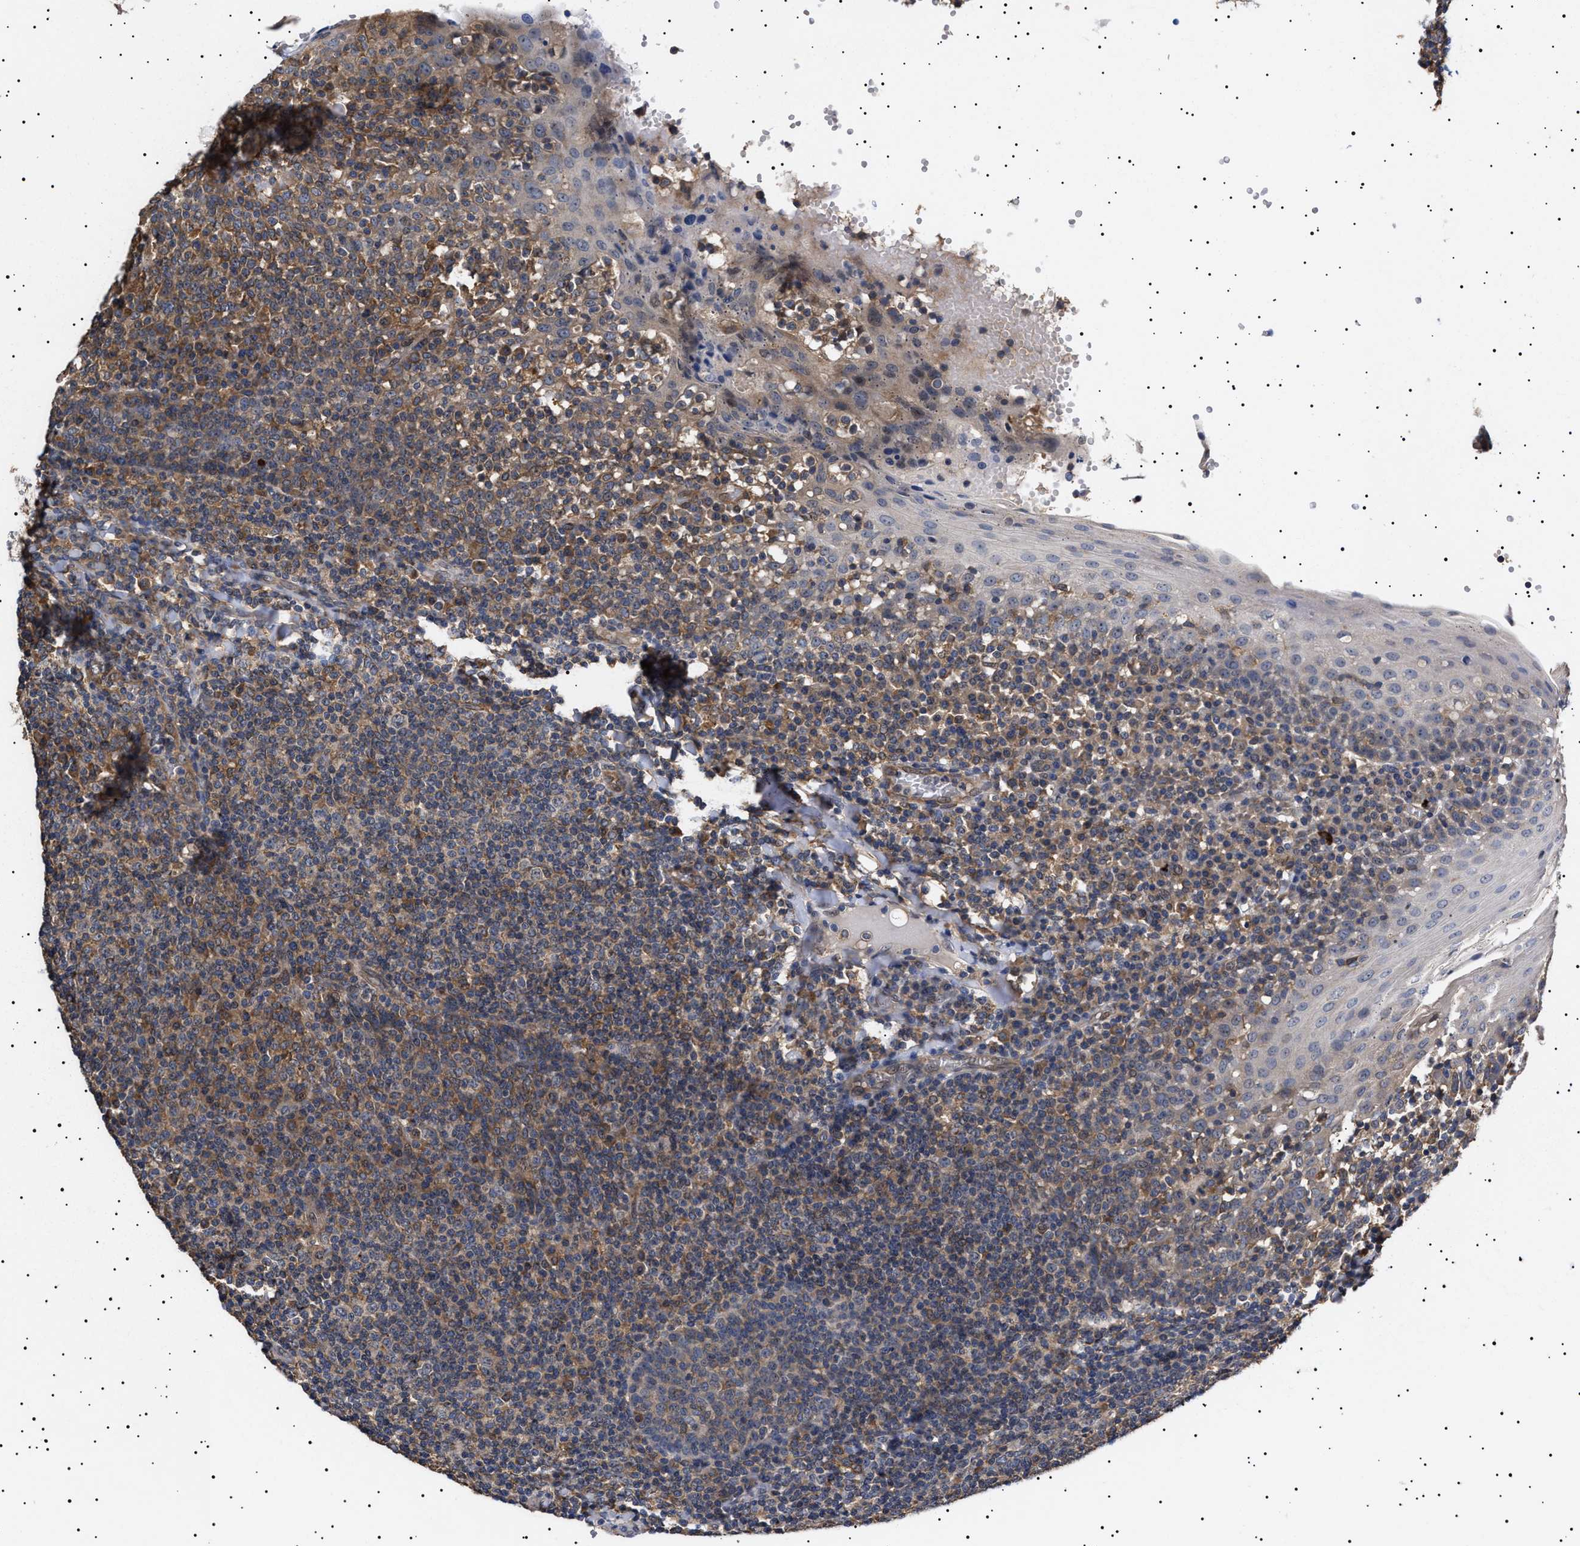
{"staining": {"intensity": "weak", "quantity": "25%-75%", "location": "cytoplasmic/membranous"}, "tissue": "tonsil", "cell_type": "Germinal center cells", "image_type": "normal", "snomed": [{"axis": "morphology", "description": "Normal tissue, NOS"}, {"axis": "topography", "description": "Tonsil"}], "caption": "Protein expression analysis of unremarkable tonsil demonstrates weak cytoplasmic/membranous expression in approximately 25%-75% of germinal center cells.", "gene": "KRBA1", "patient": {"sex": "female", "age": 19}}